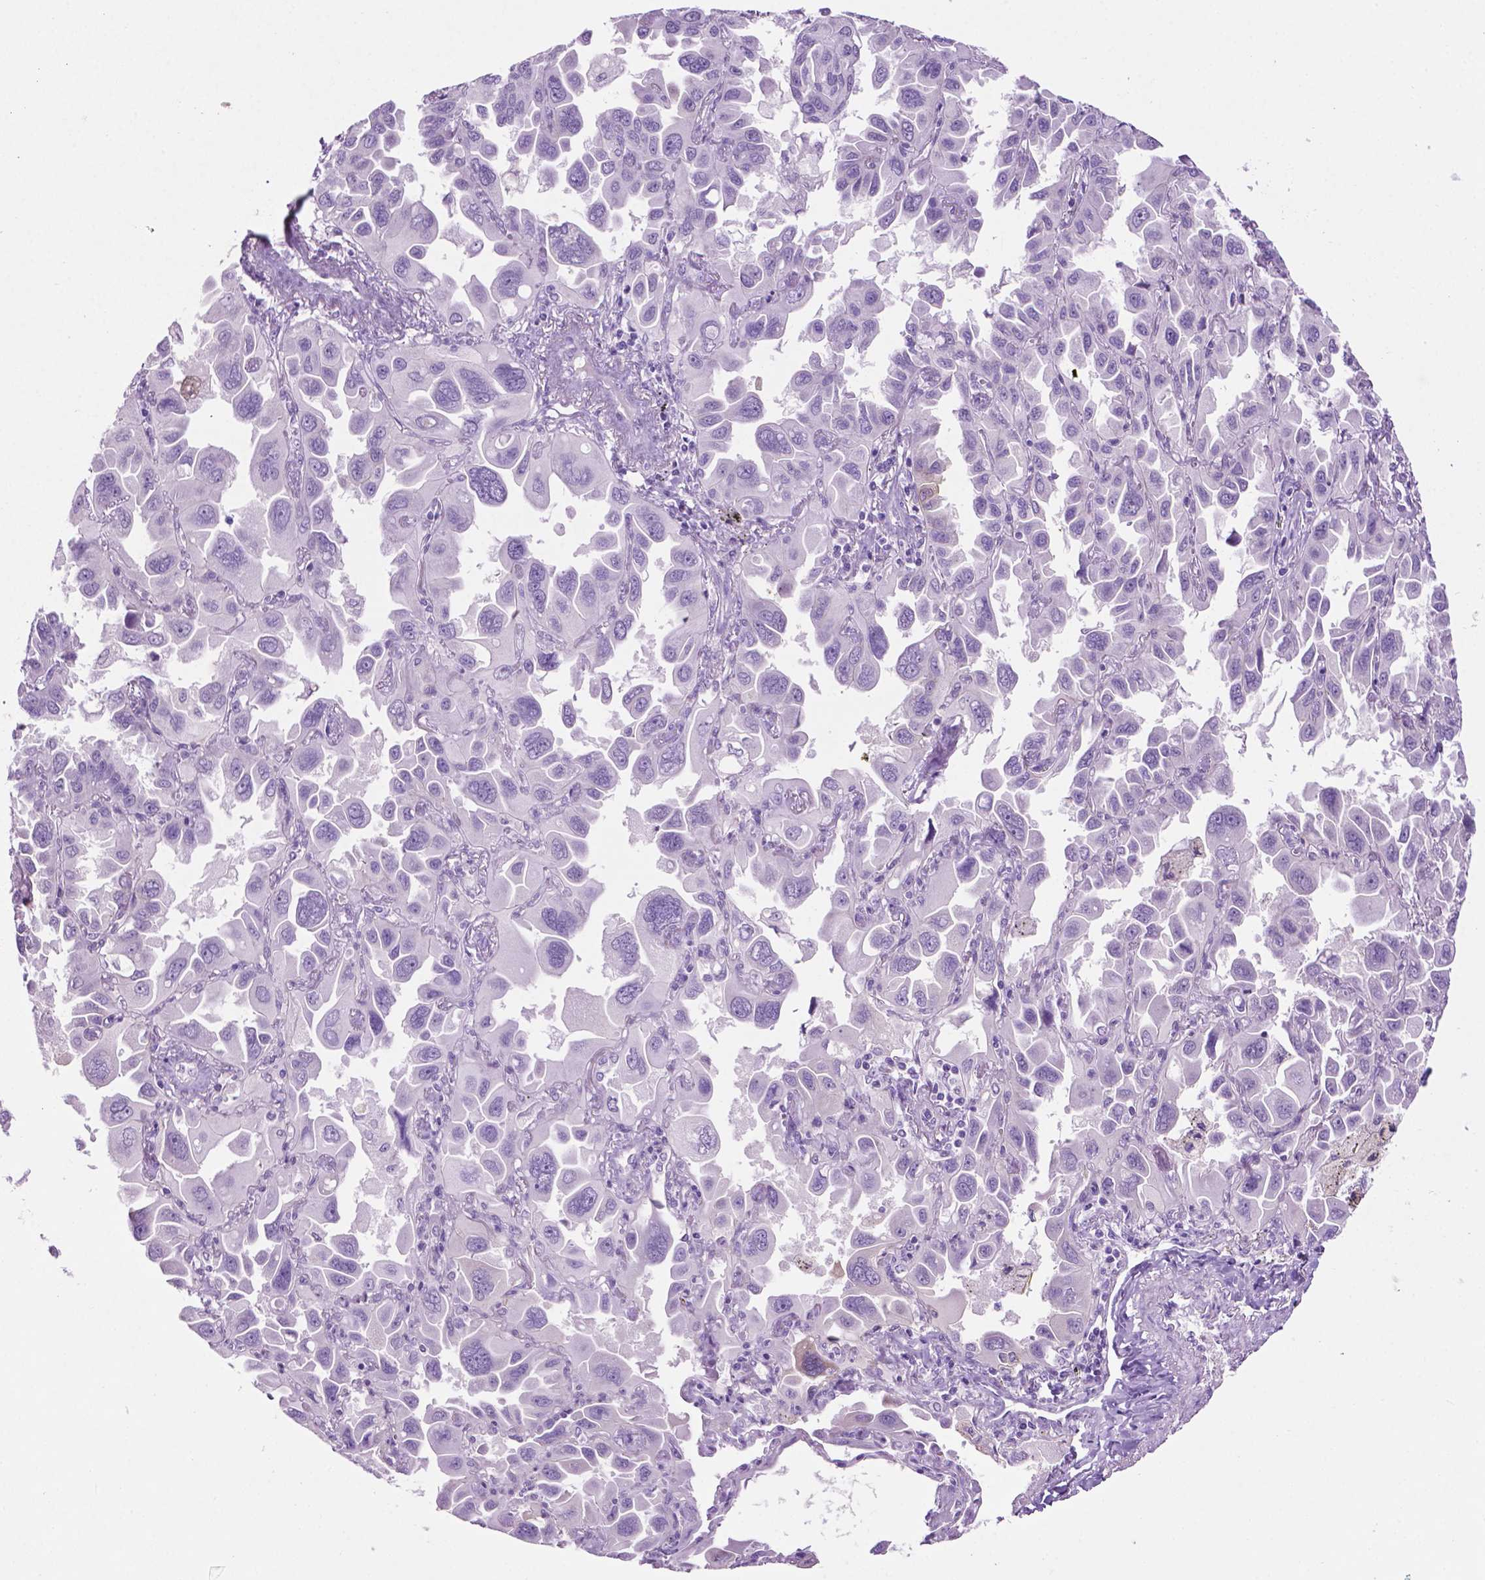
{"staining": {"intensity": "negative", "quantity": "none", "location": "none"}, "tissue": "lung cancer", "cell_type": "Tumor cells", "image_type": "cancer", "snomed": [{"axis": "morphology", "description": "Adenocarcinoma, NOS"}, {"axis": "topography", "description": "Lung"}], "caption": "A photomicrograph of human lung cancer (adenocarcinoma) is negative for staining in tumor cells.", "gene": "PHGR1", "patient": {"sex": "male", "age": 64}}